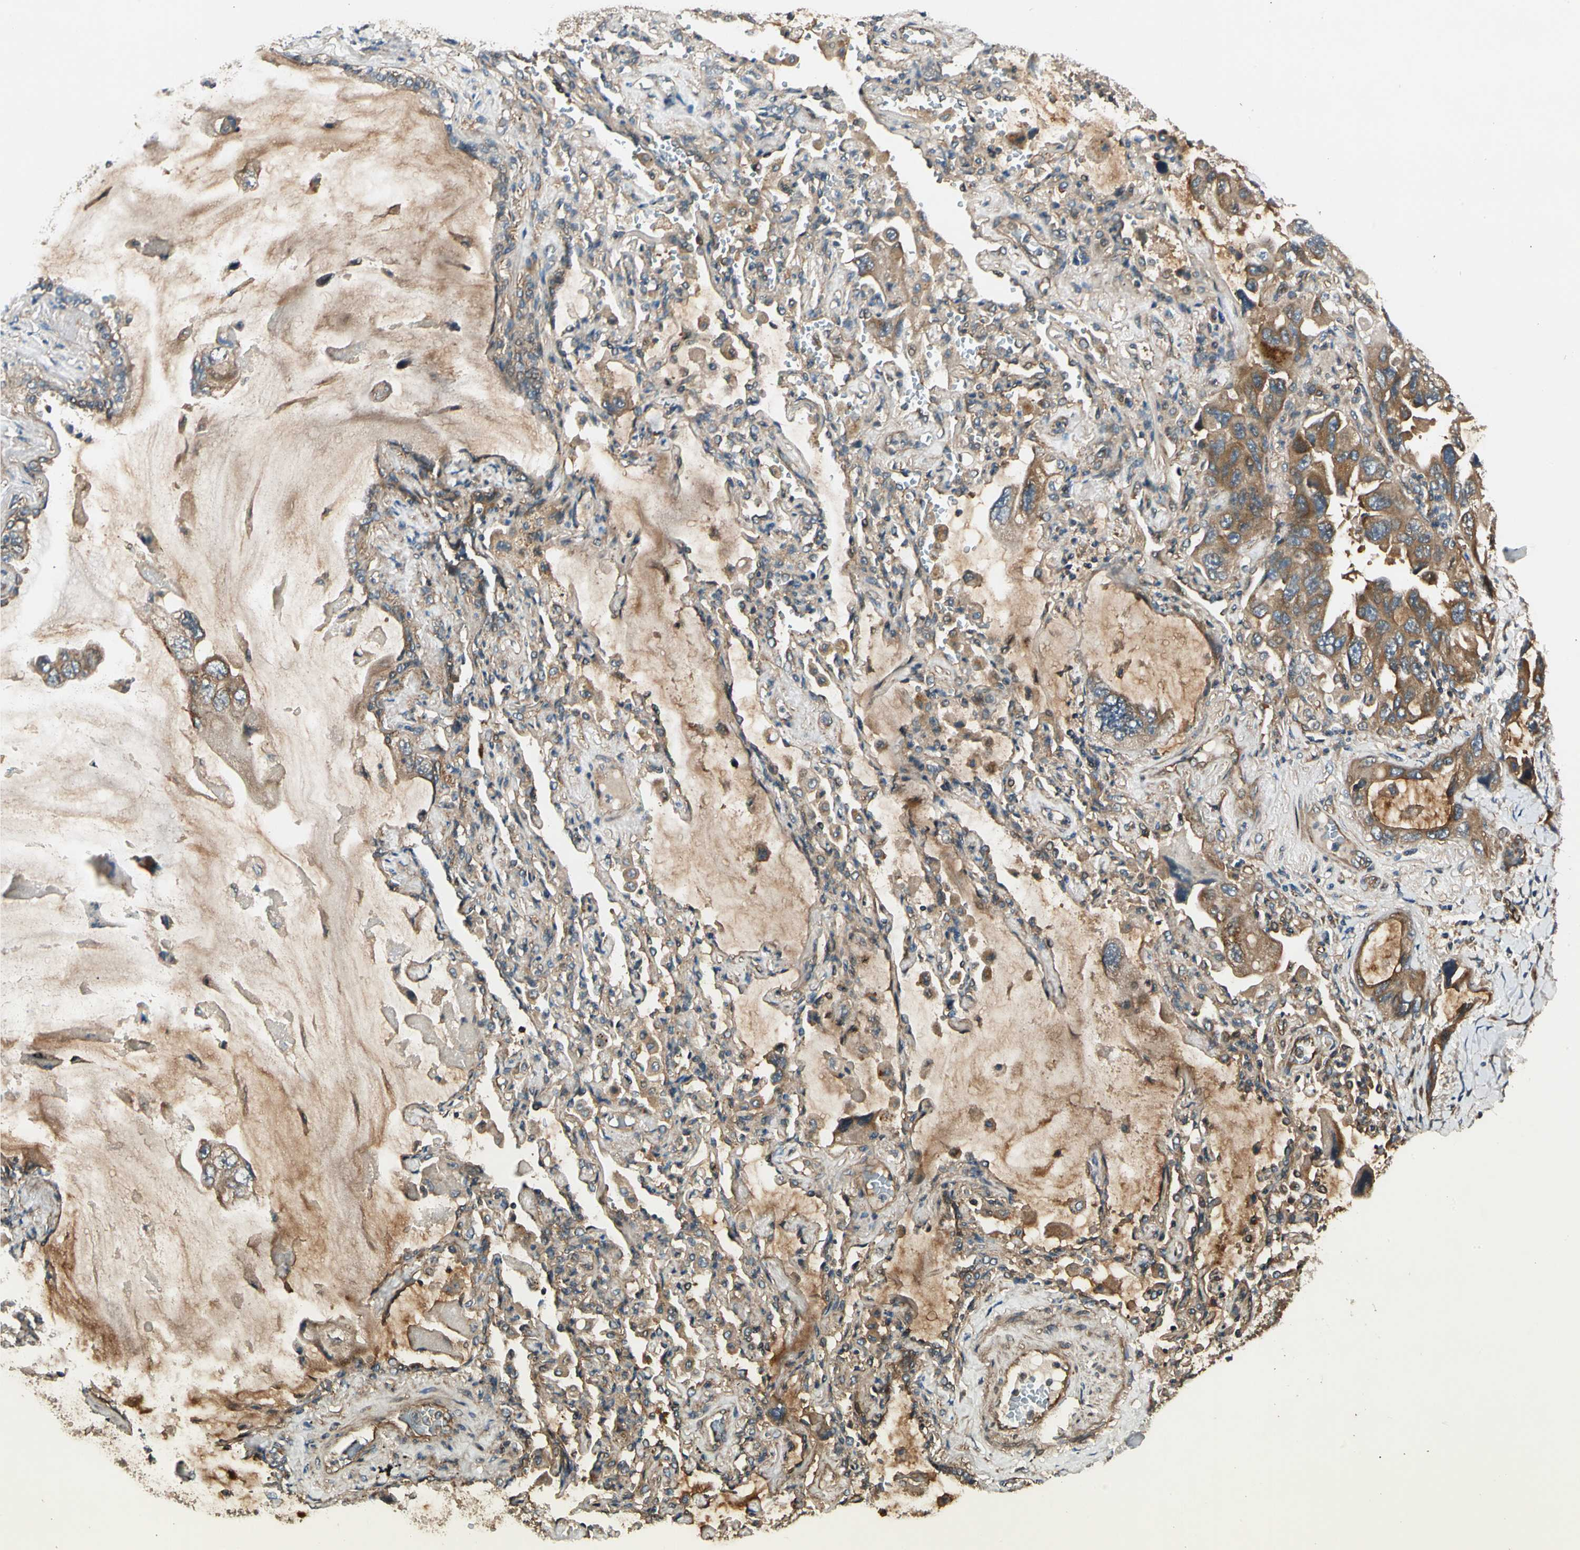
{"staining": {"intensity": "moderate", "quantity": ">75%", "location": "cytoplasmic/membranous"}, "tissue": "lung cancer", "cell_type": "Tumor cells", "image_type": "cancer", "snomed": [{"axis": "morphology", "description": "Squamous cell carcinoma, NOS"}, {"axis": "topography", "description": "Lung"}], "caption": "Moderate cytoplasmic/membranous expression for a protein is seen in about >75% of tumor cells of squamous cell carcinoma (lung) using immunohistochemistry.", "gene": "ROCK2", "patient": {"sex": "female", "age": 73}}